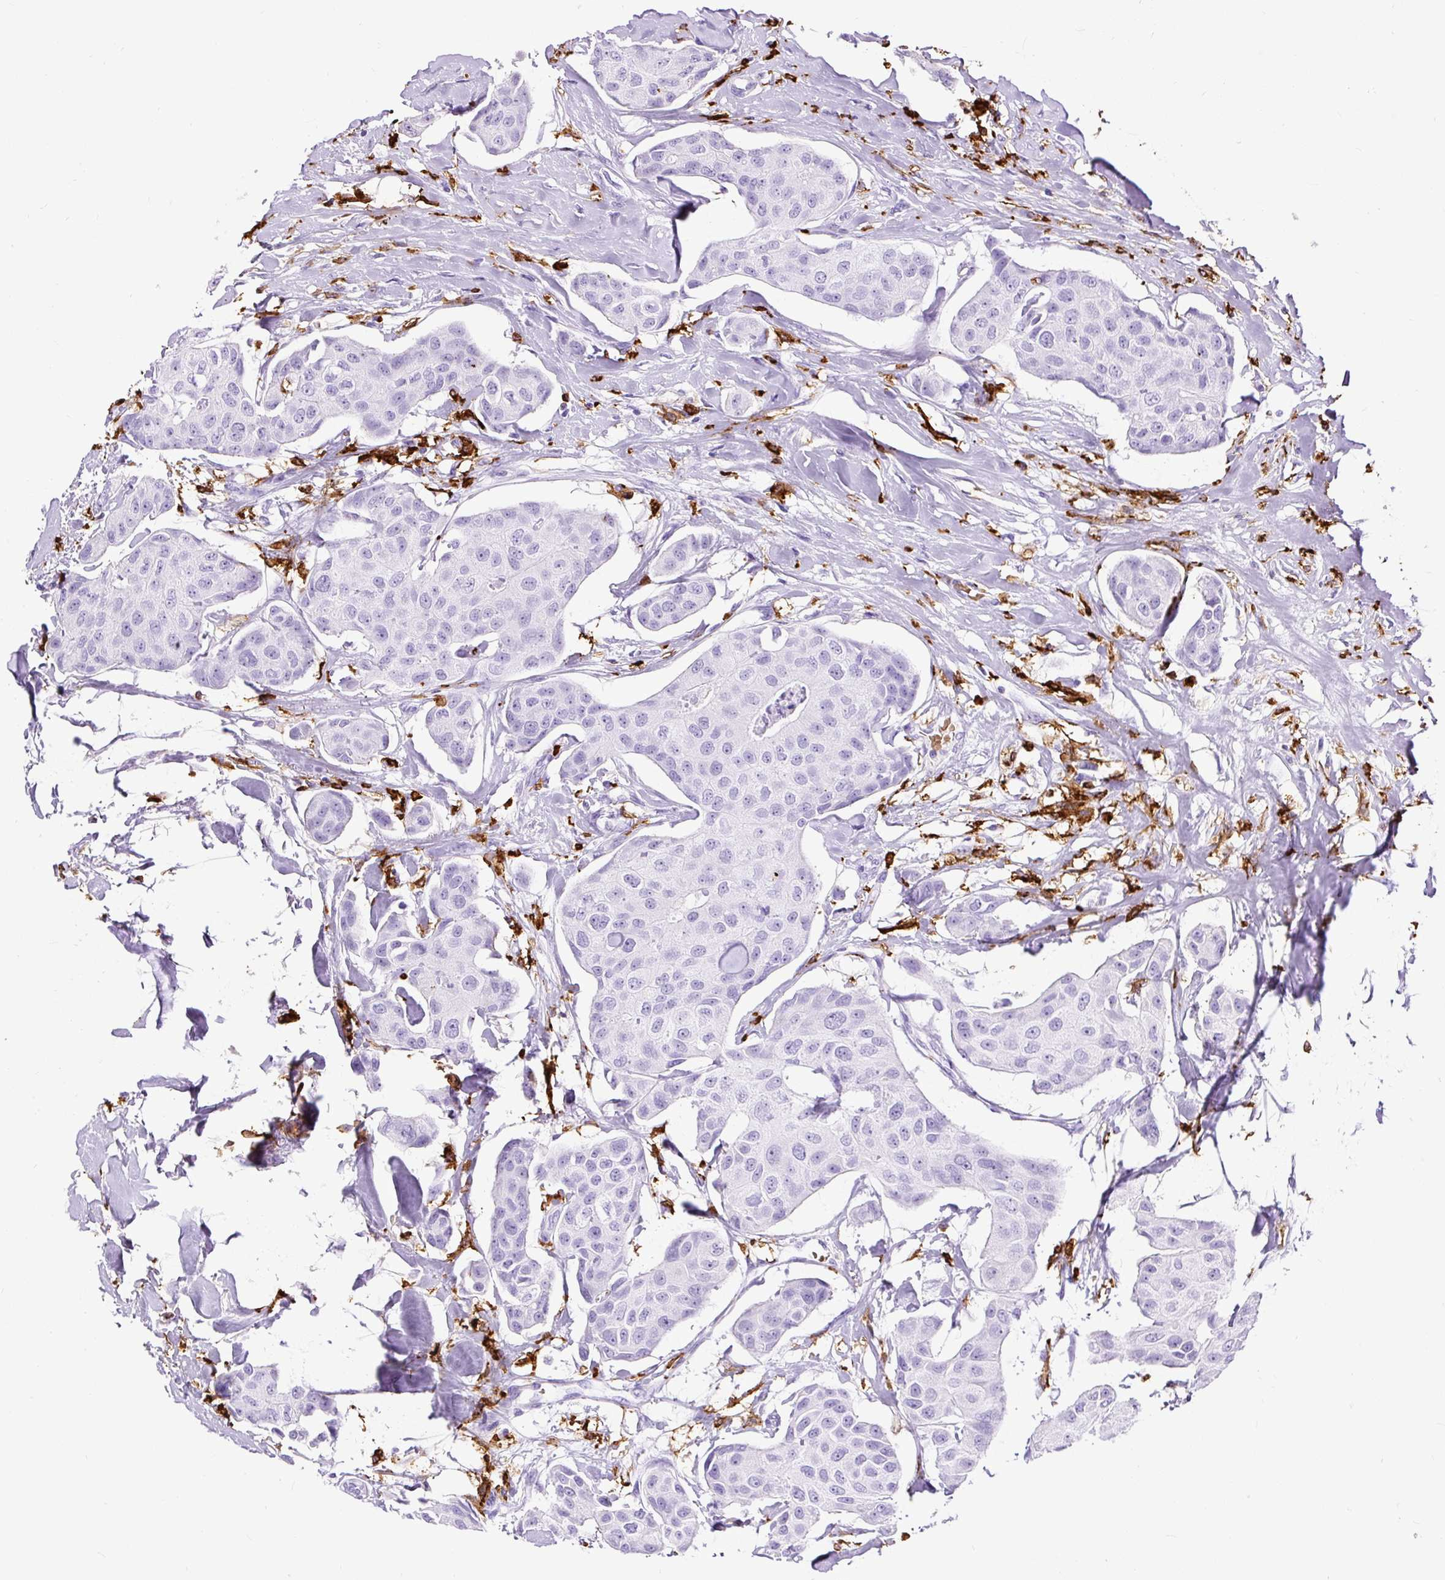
{"staining": {"intensity": "negative", "quantity": "none", "location": "none"}, "tissue": "breast cancer", "cell_type": "Tumor cells", "image_type": "cancer", "snomed": [{"axis": "morphology", "description": "Duct carcinoma"}, {"axis": "topography", "description": "Breast"}, {"axis": "topography", "description": "Lymph node"}], "caption": "DAB (3,3'-diaminobenzidine) immunohistochemical staining of human breast cancer (invasive ductal carcinoma) exhibits no significant staining in tumor cells.", "gene": "HLA-DRA", "patient": {"sex": "female", "age": 80}}